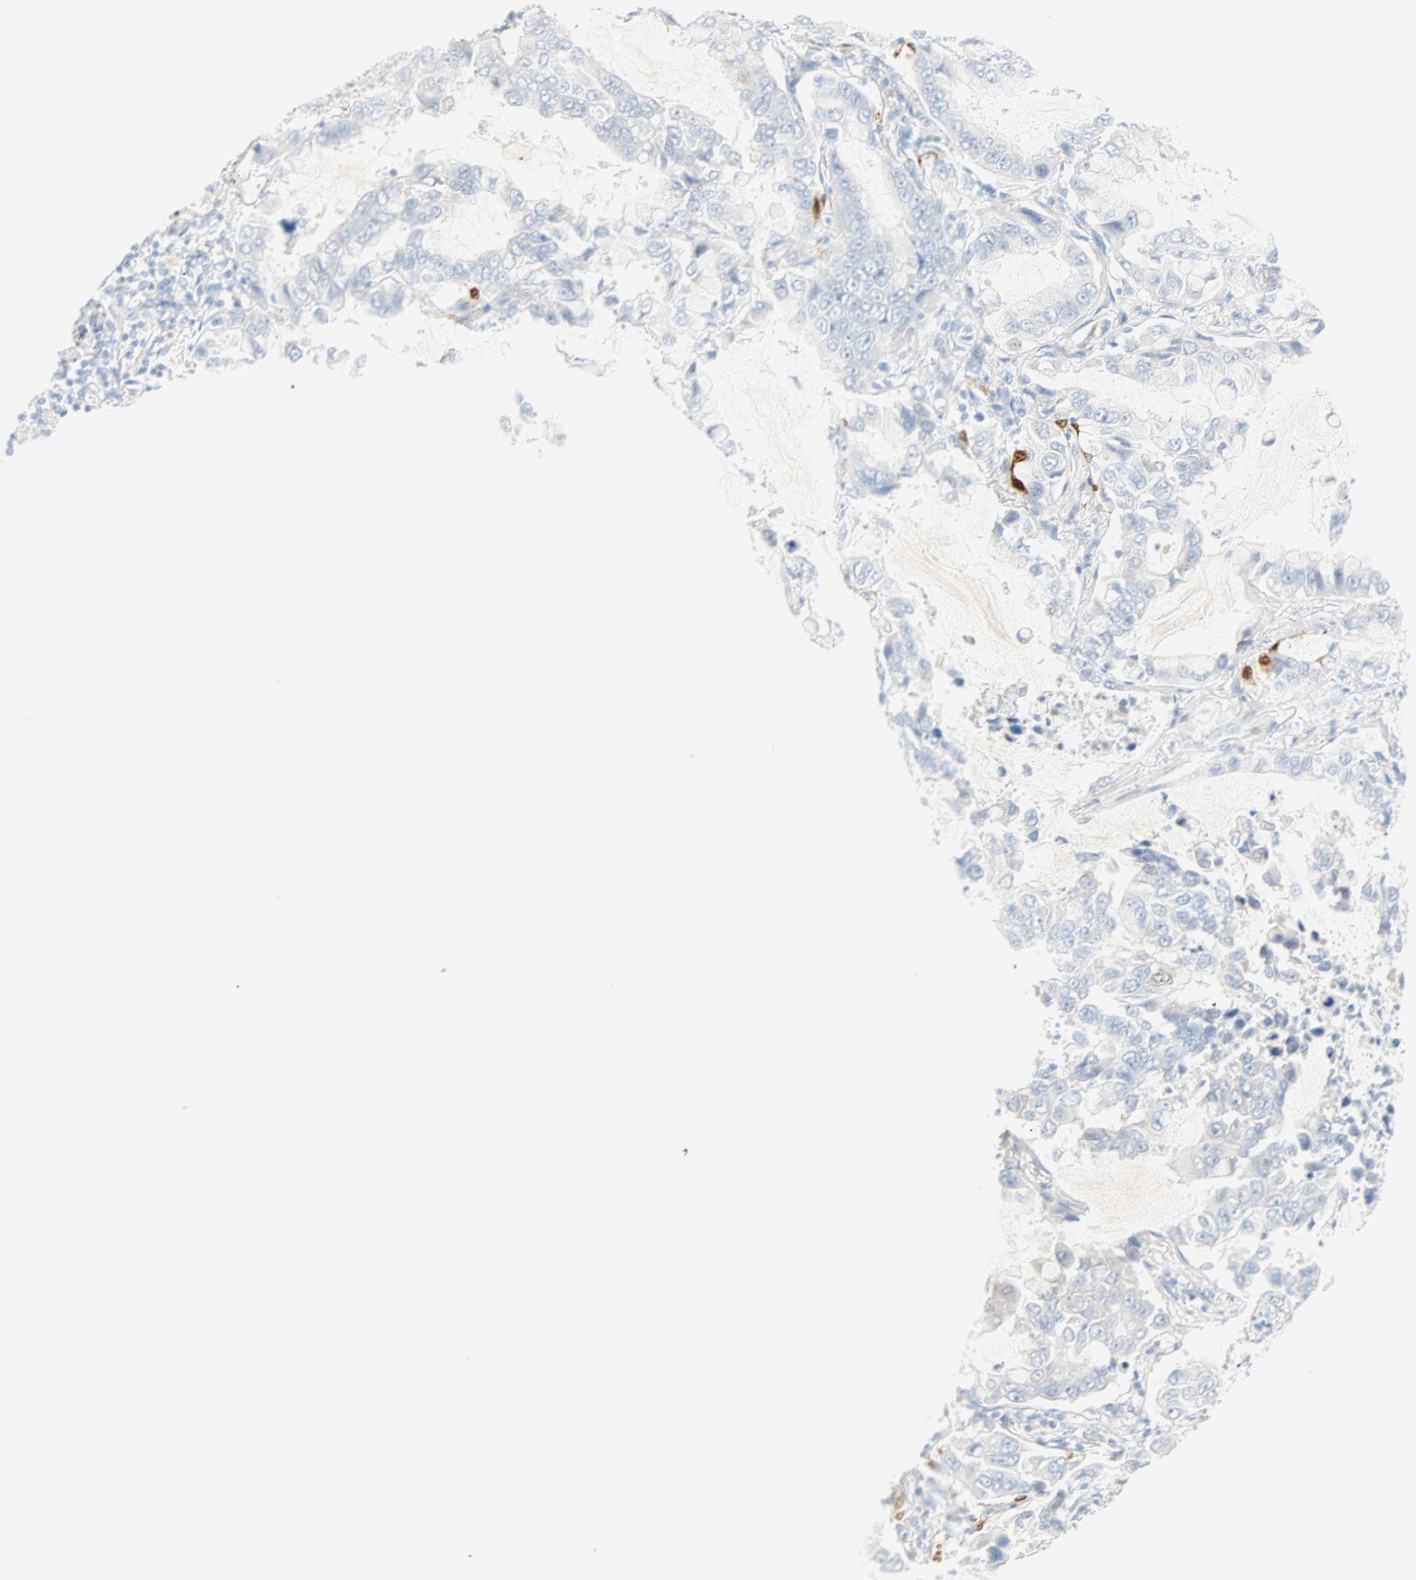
{"staining": {"intensity": "negative", "quantity": "none", "location": "none"}, "tissue": "lung cancer", "cell_type": "Tumor cells", "image_type": "cancer", "snomed": [{"axis": "morphology", "description": "Adenocarcinoma, NOS"}, {"axis": "topography", "description": "Lung"}], "caption": "Lung adenocarcinoma stained for a protein using IHC exhibits no positivity tumor cells.", "gene": "SELENBP1", "patient": {"sex": "male", "age": 64}}